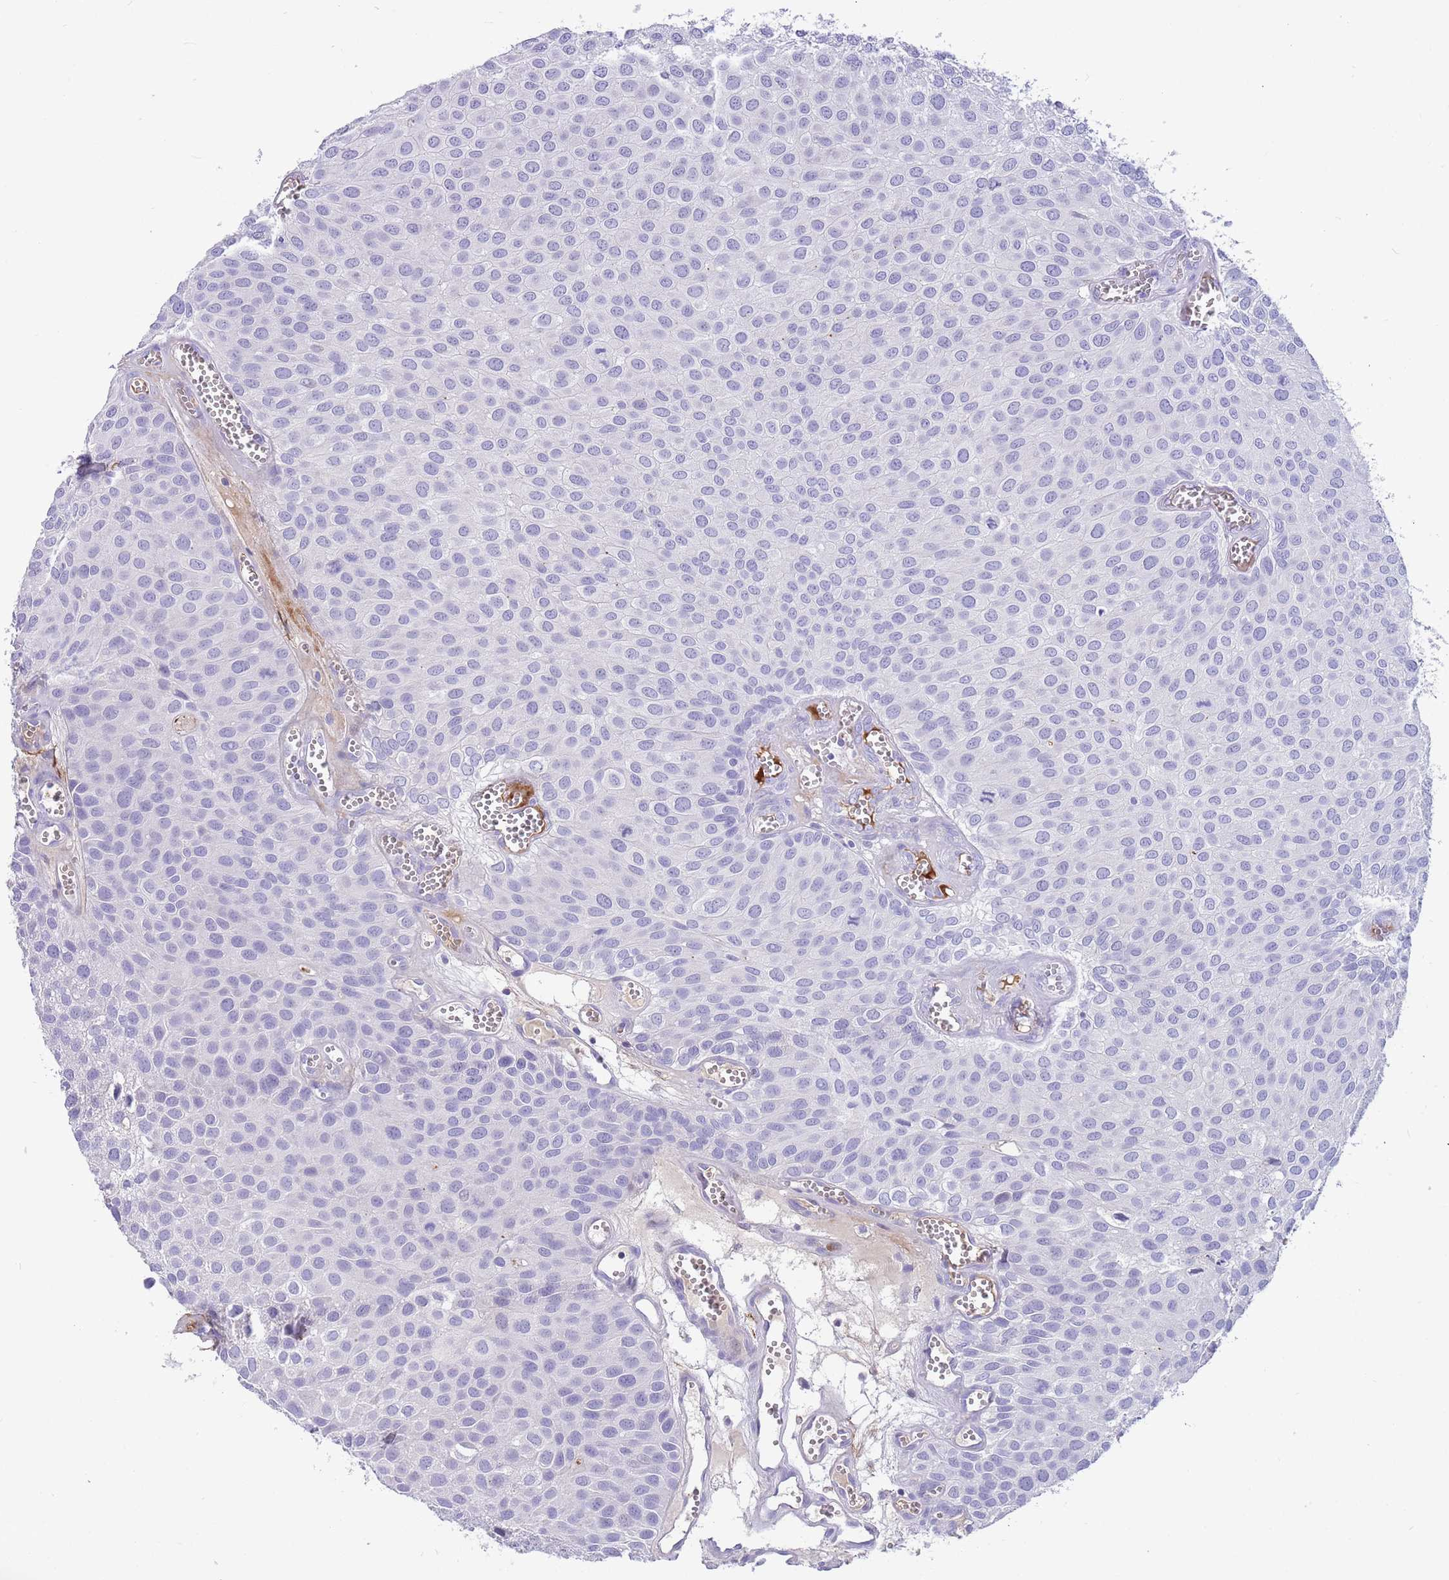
{"staining": {"intensity": "negative", "quantity": "none", "location": "none"}, "tissue": "urothelial cancer", "cell_type": "Tumor cells", "image_type": "cancer", "snomed": [{"axis": "morphology", "description": "Urothelial carcinoma, Low grade"}, {"axis": "topography", "description": "Urinary bladder"}], "caption": "Protein analysis of urothelial carcinoma (low-grade) demonstrates no significant positivity in tumor cells.", "gene": "LEPROTL1", "patient": {"sex": "male", "age": 88}}